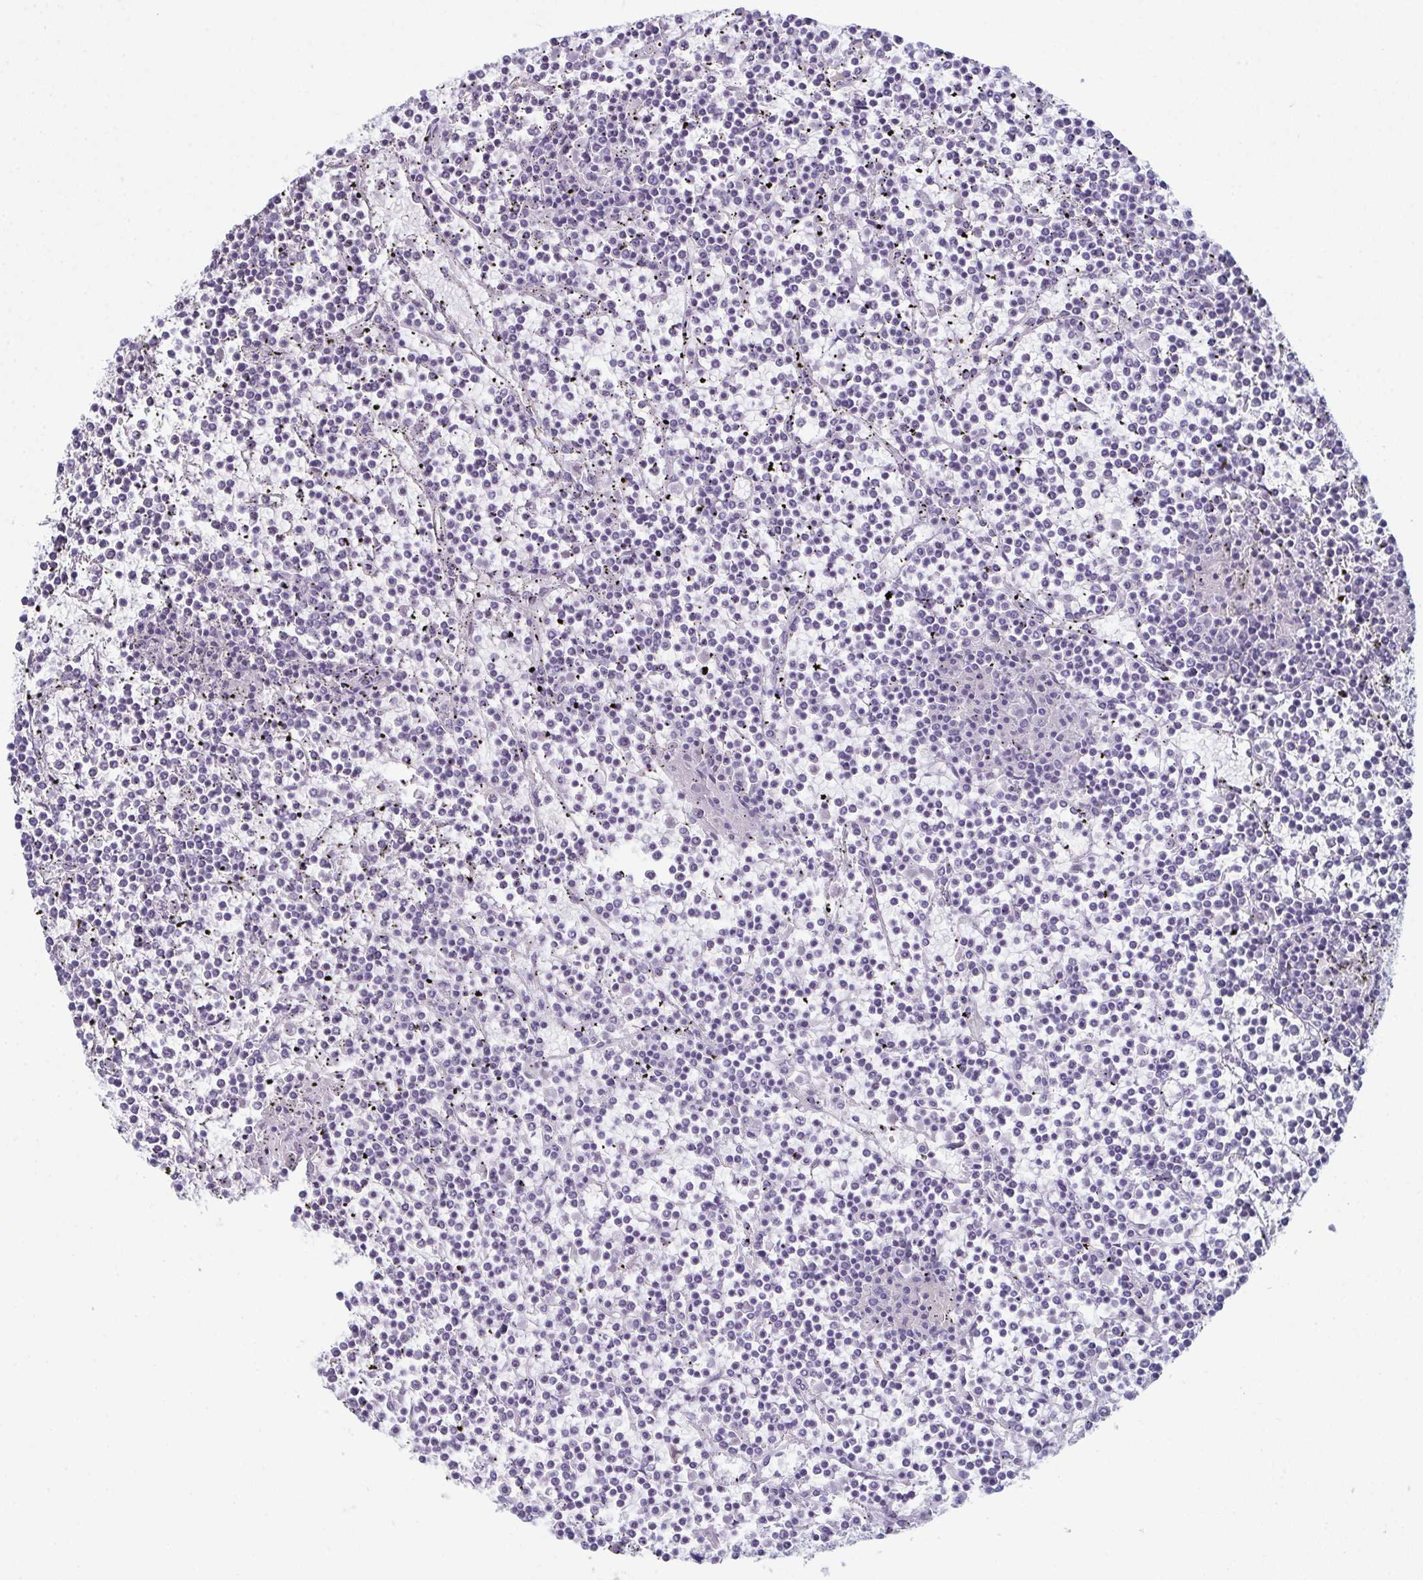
{"staining": {"intensity": "negative", "quantity": "none", "location": "none"}, "tissue": "lymphoma", "cell_type": "Tumor cells", "image_type": "cancer", "snomed": [{"axis": "morphology", "description": "Malignant lymphoma, non-Hodgkin's type, Low grade"}, {"axis": "topography", "description": "Spleen"}], "caption": "DAB (3,3'-diaminobenzidine) immunohistochemical staining of human low-grade malignant lymphoma, non-Hodgkin's type reveals no significant expression in tumor cells. Nuclei are stained in blue.", "gene": "ENKUR", "patient": {"sex": "female", "age": 19}}